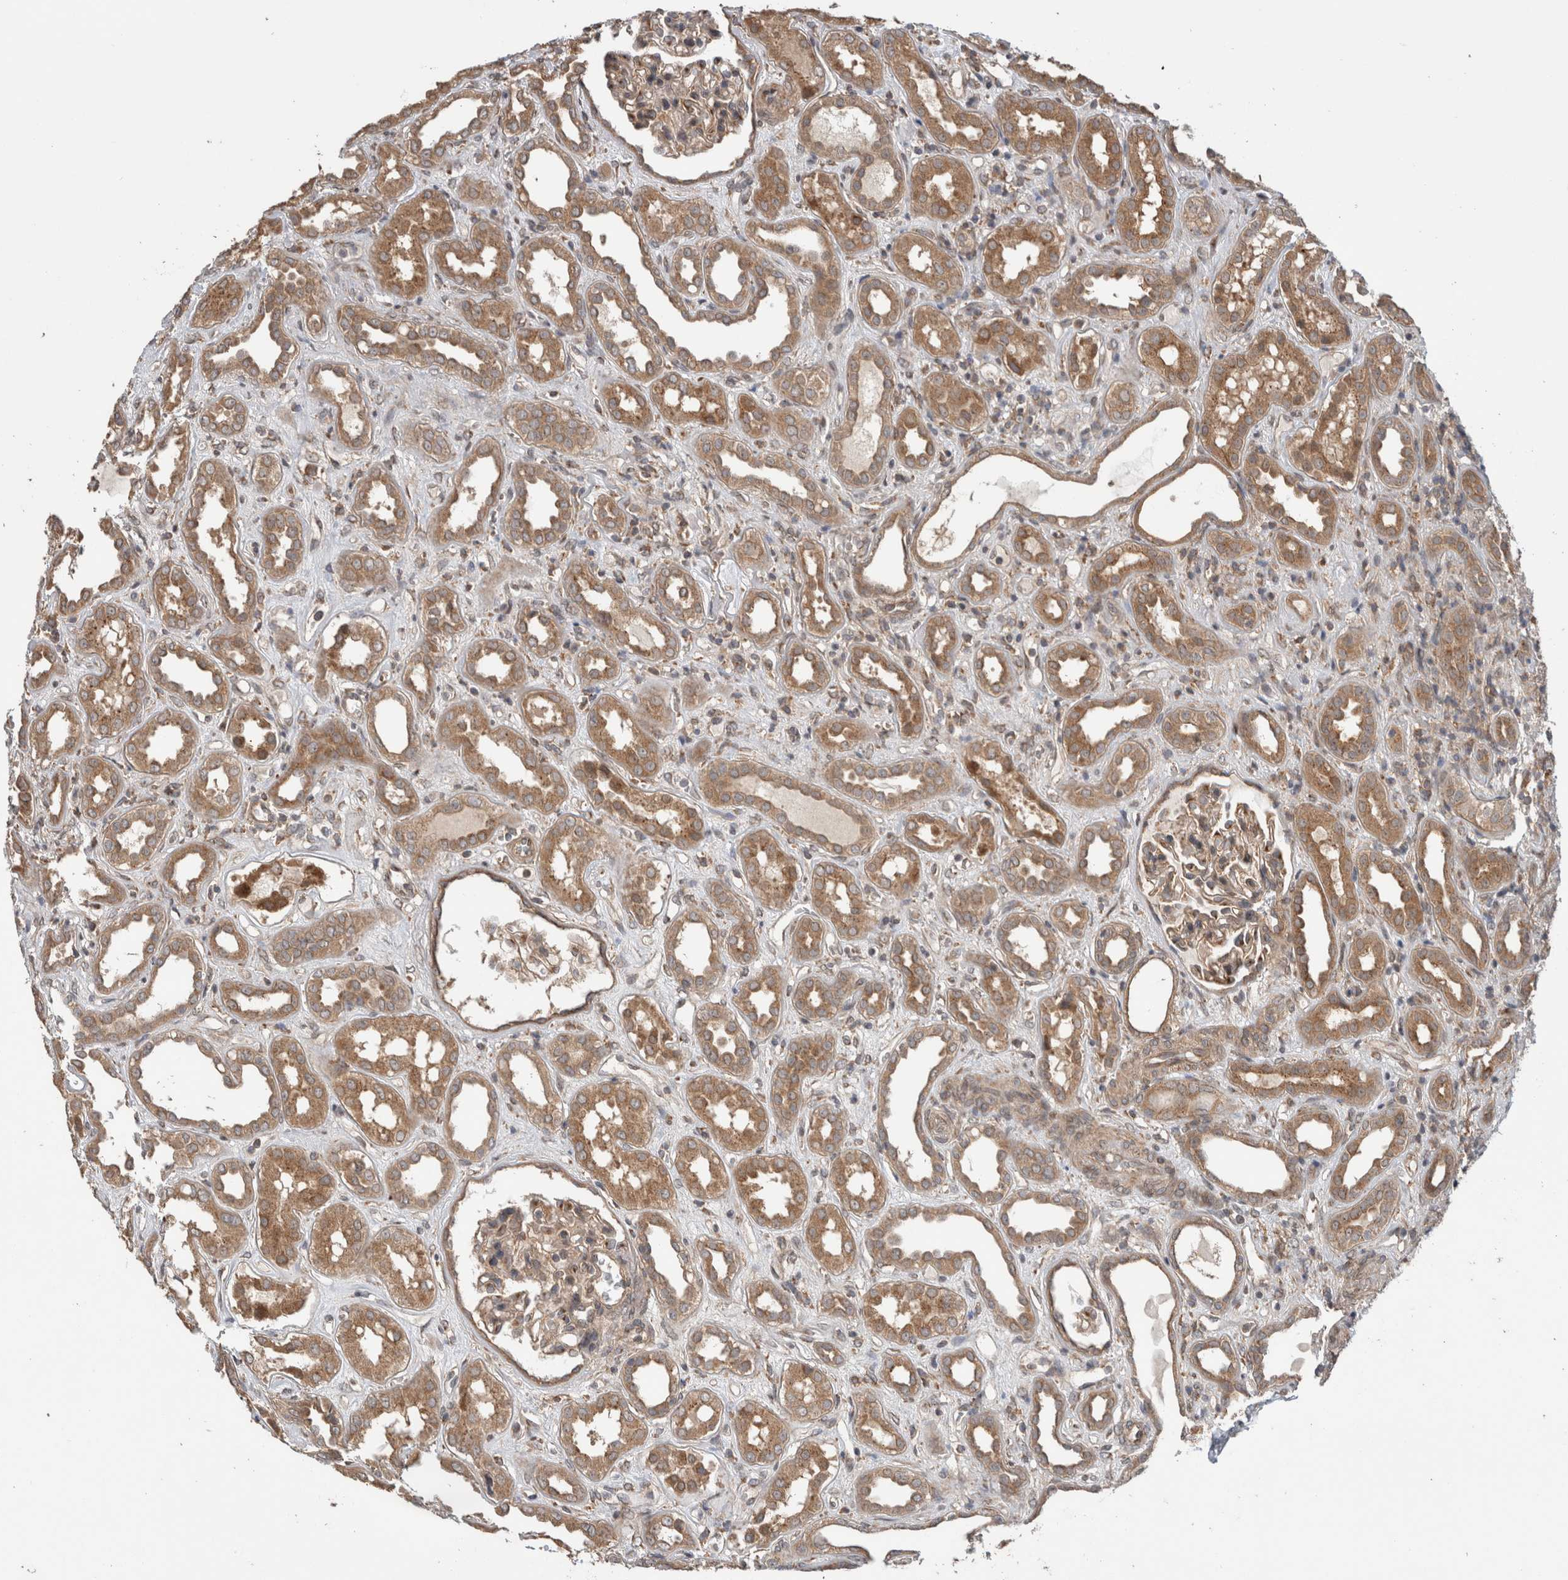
{"staining": {"intensity": "moderate", "quantity": "25%-75%", "location": "cytoplasmic/membranous"}, "tissue": "kidney", "cell_type": "Cells in glomeruli", "image_type": "normal", "snomed": [{"axis": "morphology", "description": "Normal tissue, NOS"}, {"axis": "topography", "description": "Kidney"}], "caption": "IHC of normal human kidney reveals medium levels of moderate cytoplasmic/membranous staining in about 25%-75% of cells in glomeruli. (Brightfield microscopy of DAB IHC at high magnification).", "gene": "TRIM5", "patient": {"sex": "male", "age": 59}}